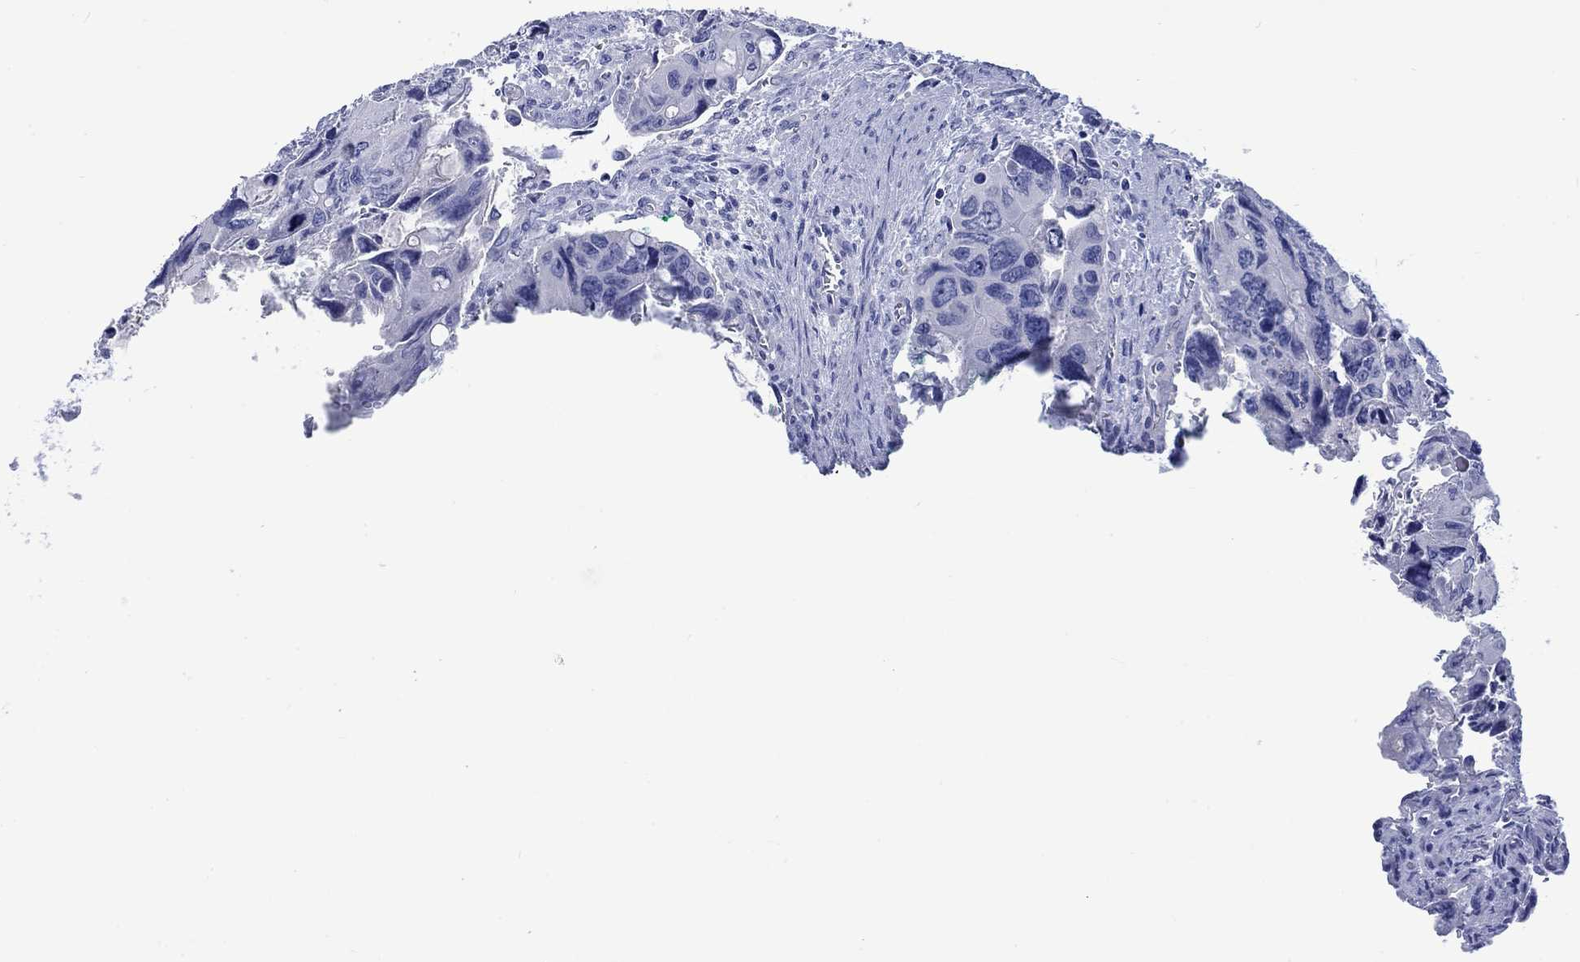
{"staining": {"intensity": "negative", "quantity": "none", "location": "none"}, "tissue": "colorectal cancer", "cell_type": "Tumor cells", "image_type": "cancer", "snomed": [{"axis": "morphology", "description": "Adenocarcinoma, NOS"}, {"axis": "topography", "description": "Rectum"}], "caption": "Protein analysis of colorectal adenocarcinoma demonstrates no significant positivity in tumor cells. The staining is performed using DAB brown chromogen with nuclei counter-stained in using hematoxylin.", "gene": "CACNG3", "patient": {"sex": "male", "age": 62}}